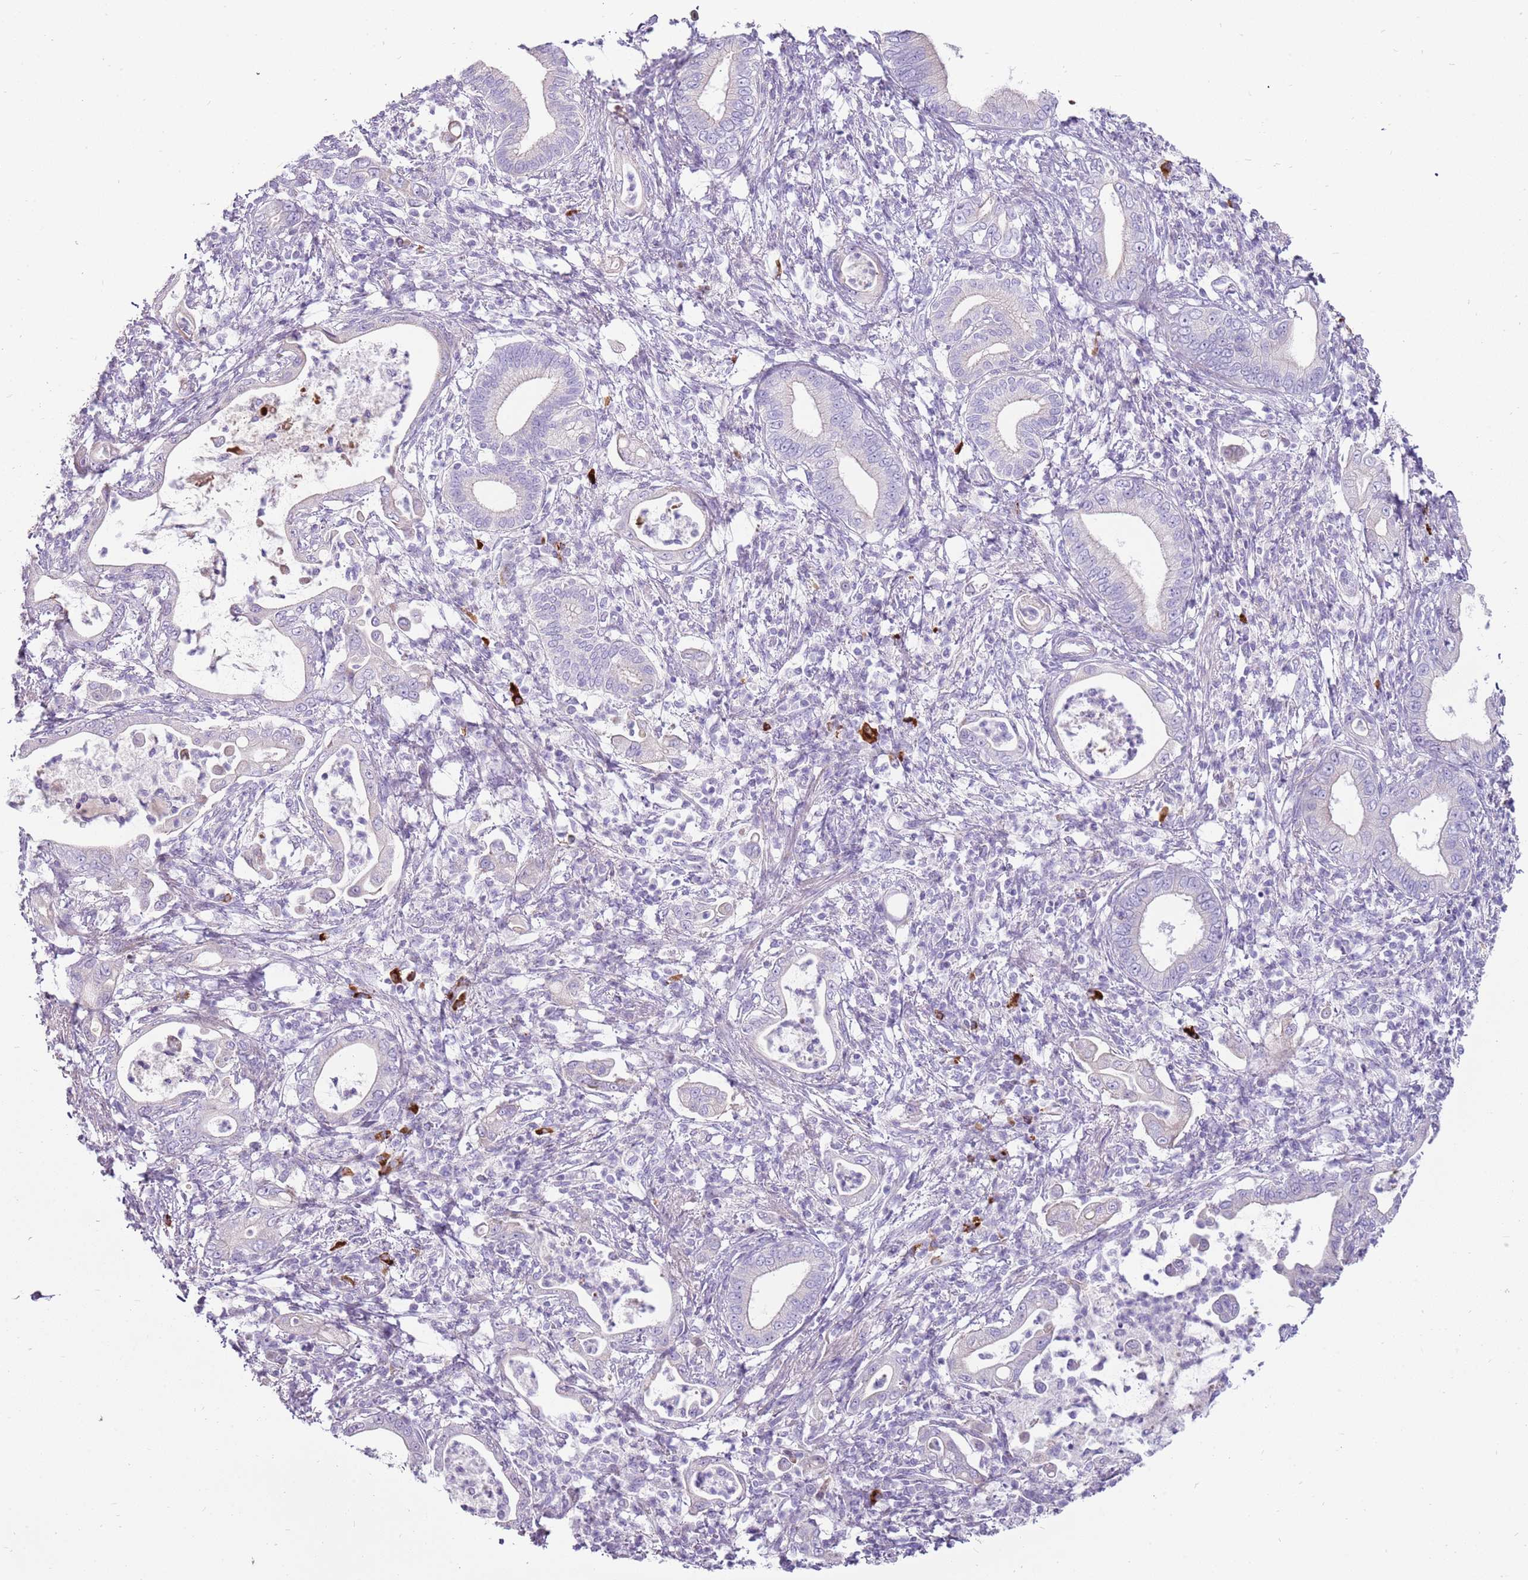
{"staining": {"intensity": "negative", "quantity": "none", "location": "none"}, "tissue": "pancreatic cancer", "cell_type": "Tumor cells", "image_type": "cancer", "snomed": [{"axis": "morphology", "description": "Normal tissue, NOS"}, {"axis": "morphology", "description": "Adenocarcinoma, NOS"}, {"axis": "topography", "description": "Pancreas"}], "caption": "Protein analysis of pancreatic cancer (adenocarcinoma) exhibits no significant staining in tumor cells. (DAB (3,3'-diaminobenzidine) immunohistochemistry (IHC) with hematoxylin counter stain).", "gene": "MCUB", "patient": {"sex": "female", "age": 55}}